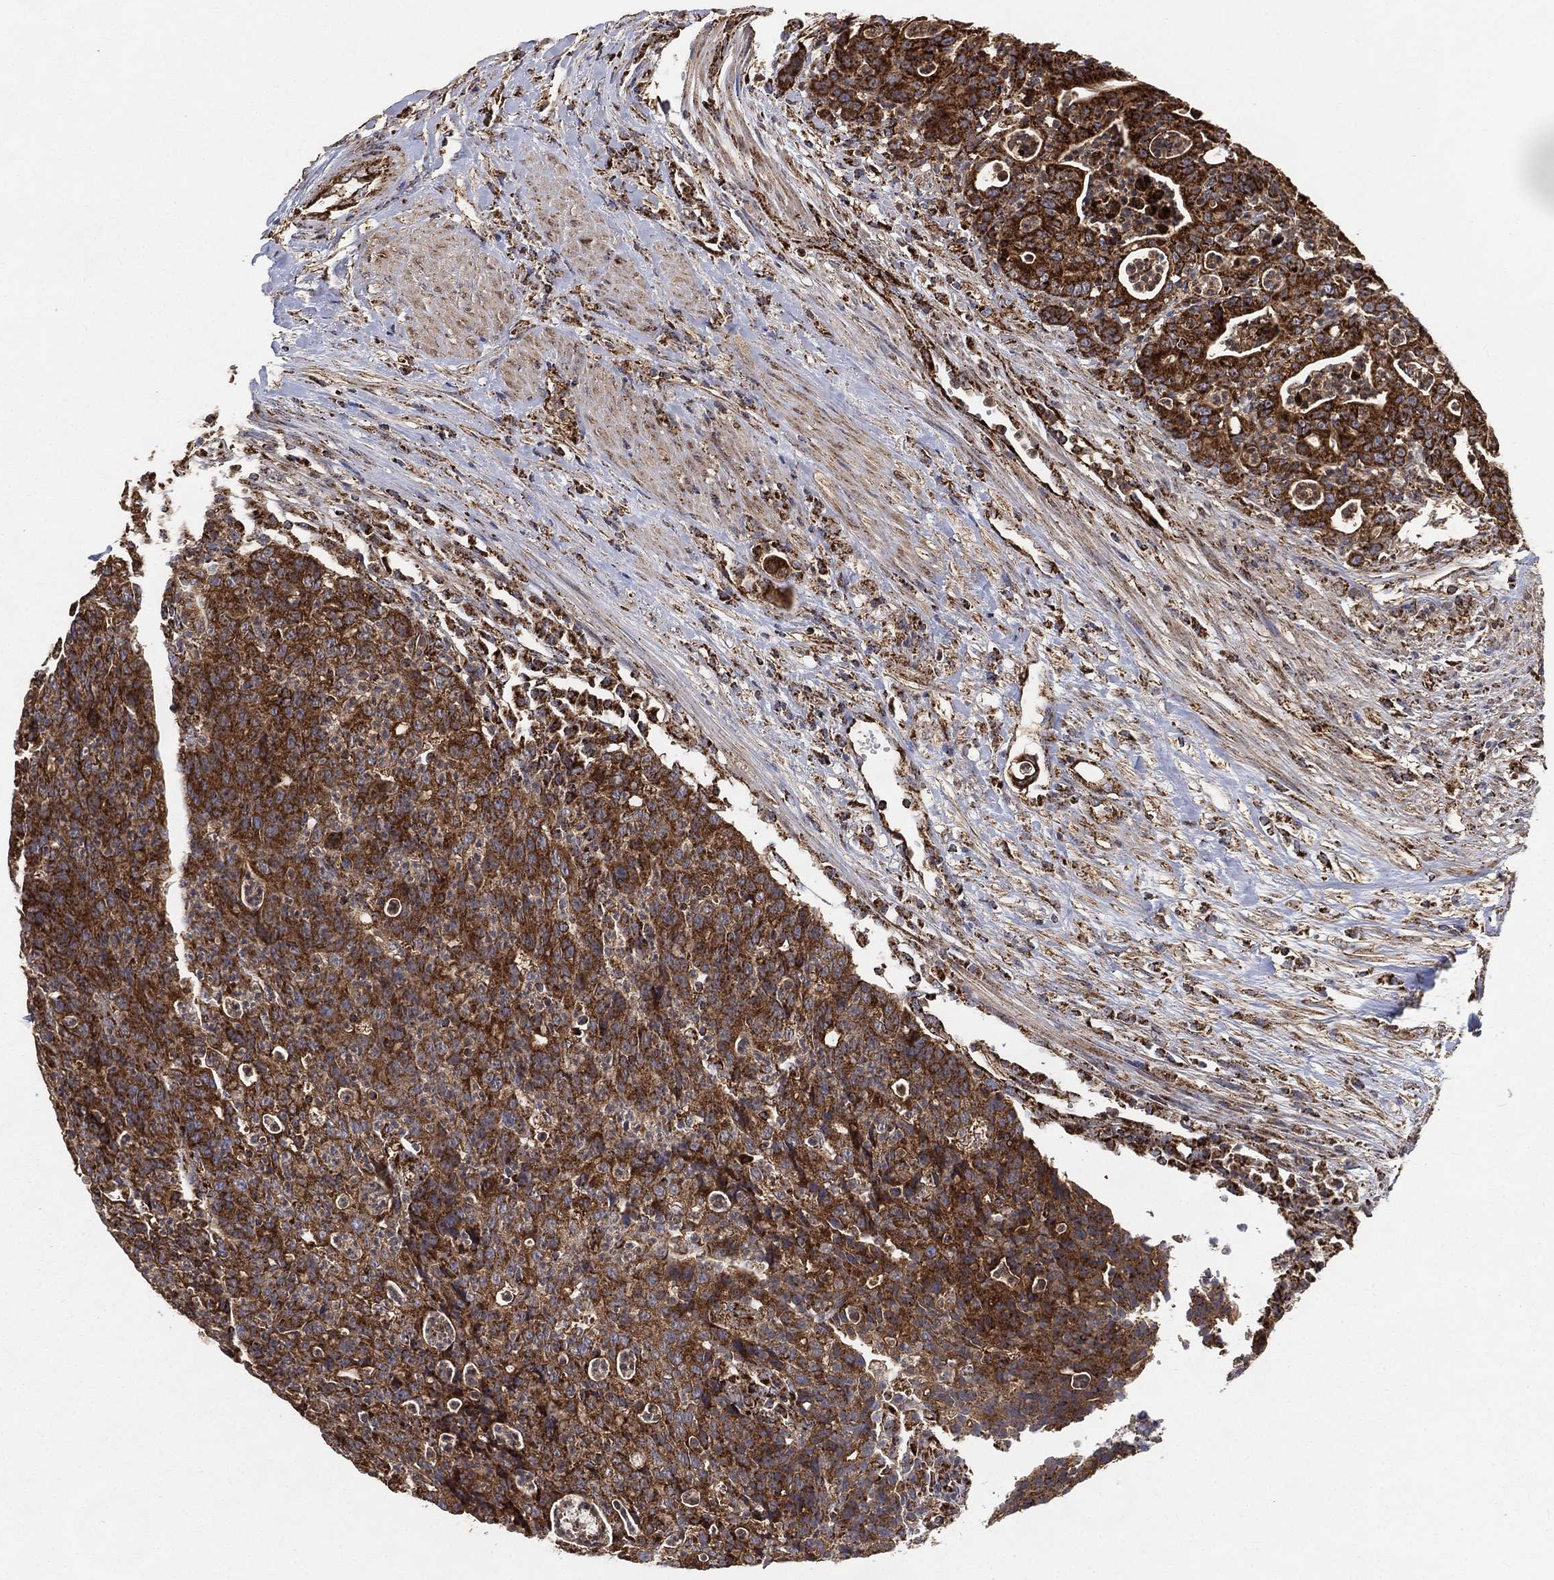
{"staining": {"intensity": "strong", "quantity": ">75%", "location": "cytoplasmic/membranous"}, "tissue": "colorectal cancer", "cell_type": "Tumor cells", "image_type": "cancer", "snomed": [{"axis": "morphology", "description": "Adenocarcinoma, NOS"}, {"axis": "topography", "description": "Colon"}], "caption": "A brown stain highlights strong cytoplasmic/membranous staining of a protein in human colorectal adenocarcinoma tumor cells.", "gene": "SLC38A7", "patient": {"sex": "male", "age": 70}}